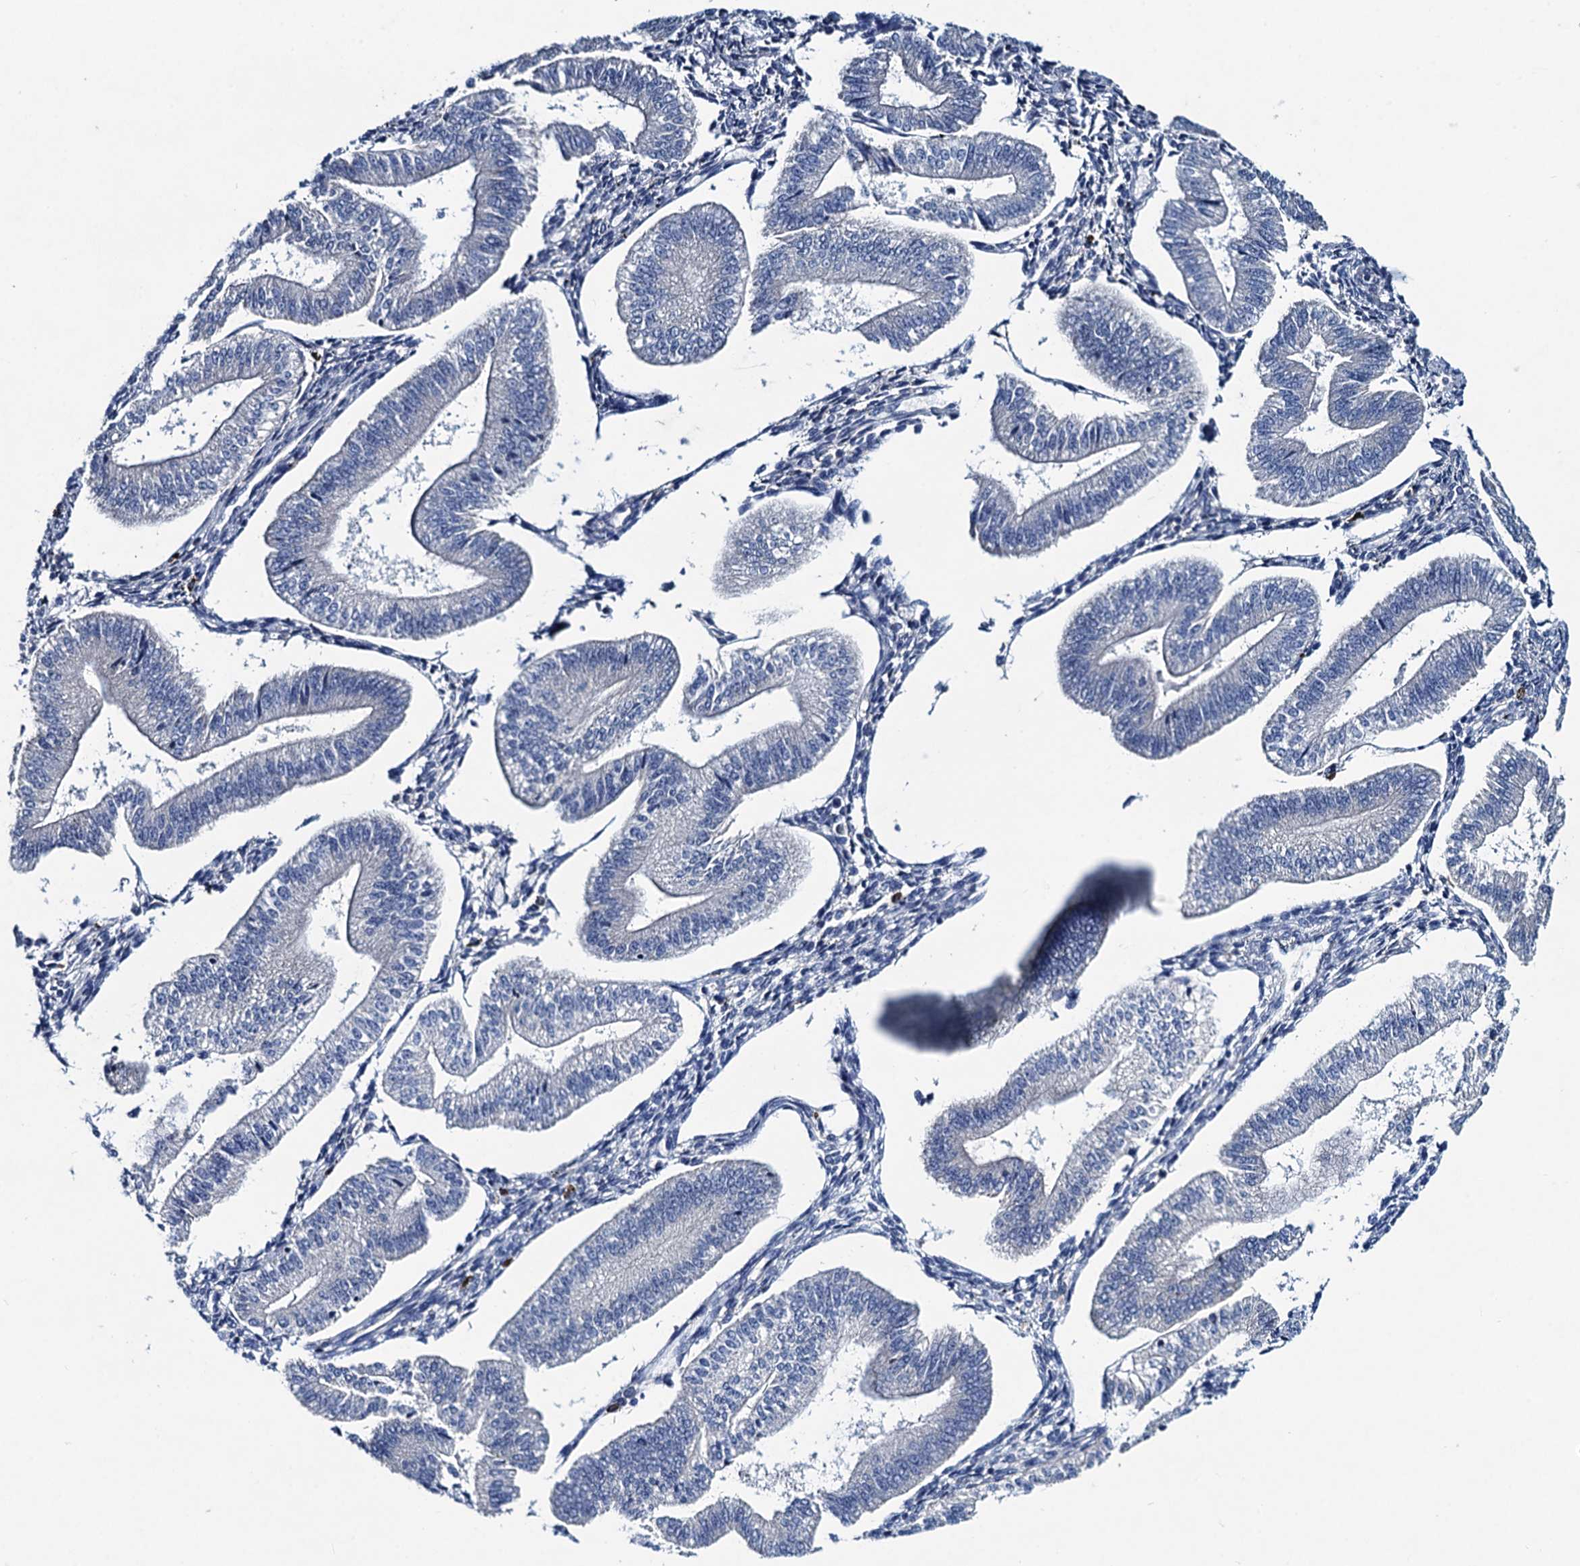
{"staining": {"intensity": "negative", "quantity": "none", "location": "none"}, "tissue": "endometrium", "cell_type": "Cells in endometrial stroma", "image_type": "normal", "snomed": [{"axis": "morphology", "description": "Normal tissue, NOS"}, {"axis": "topography", "description": "Endometrium"}], "caption": "DAB (3,3'-diaminobenzidine) immunohistochemical staining of unremarkable endometrium exhibits no significant staining in cells in endometrial stroma. (DAB IHC, high magnification).", "gene": "RTKN2", "patient": {"sex": "female", "age": 34}}